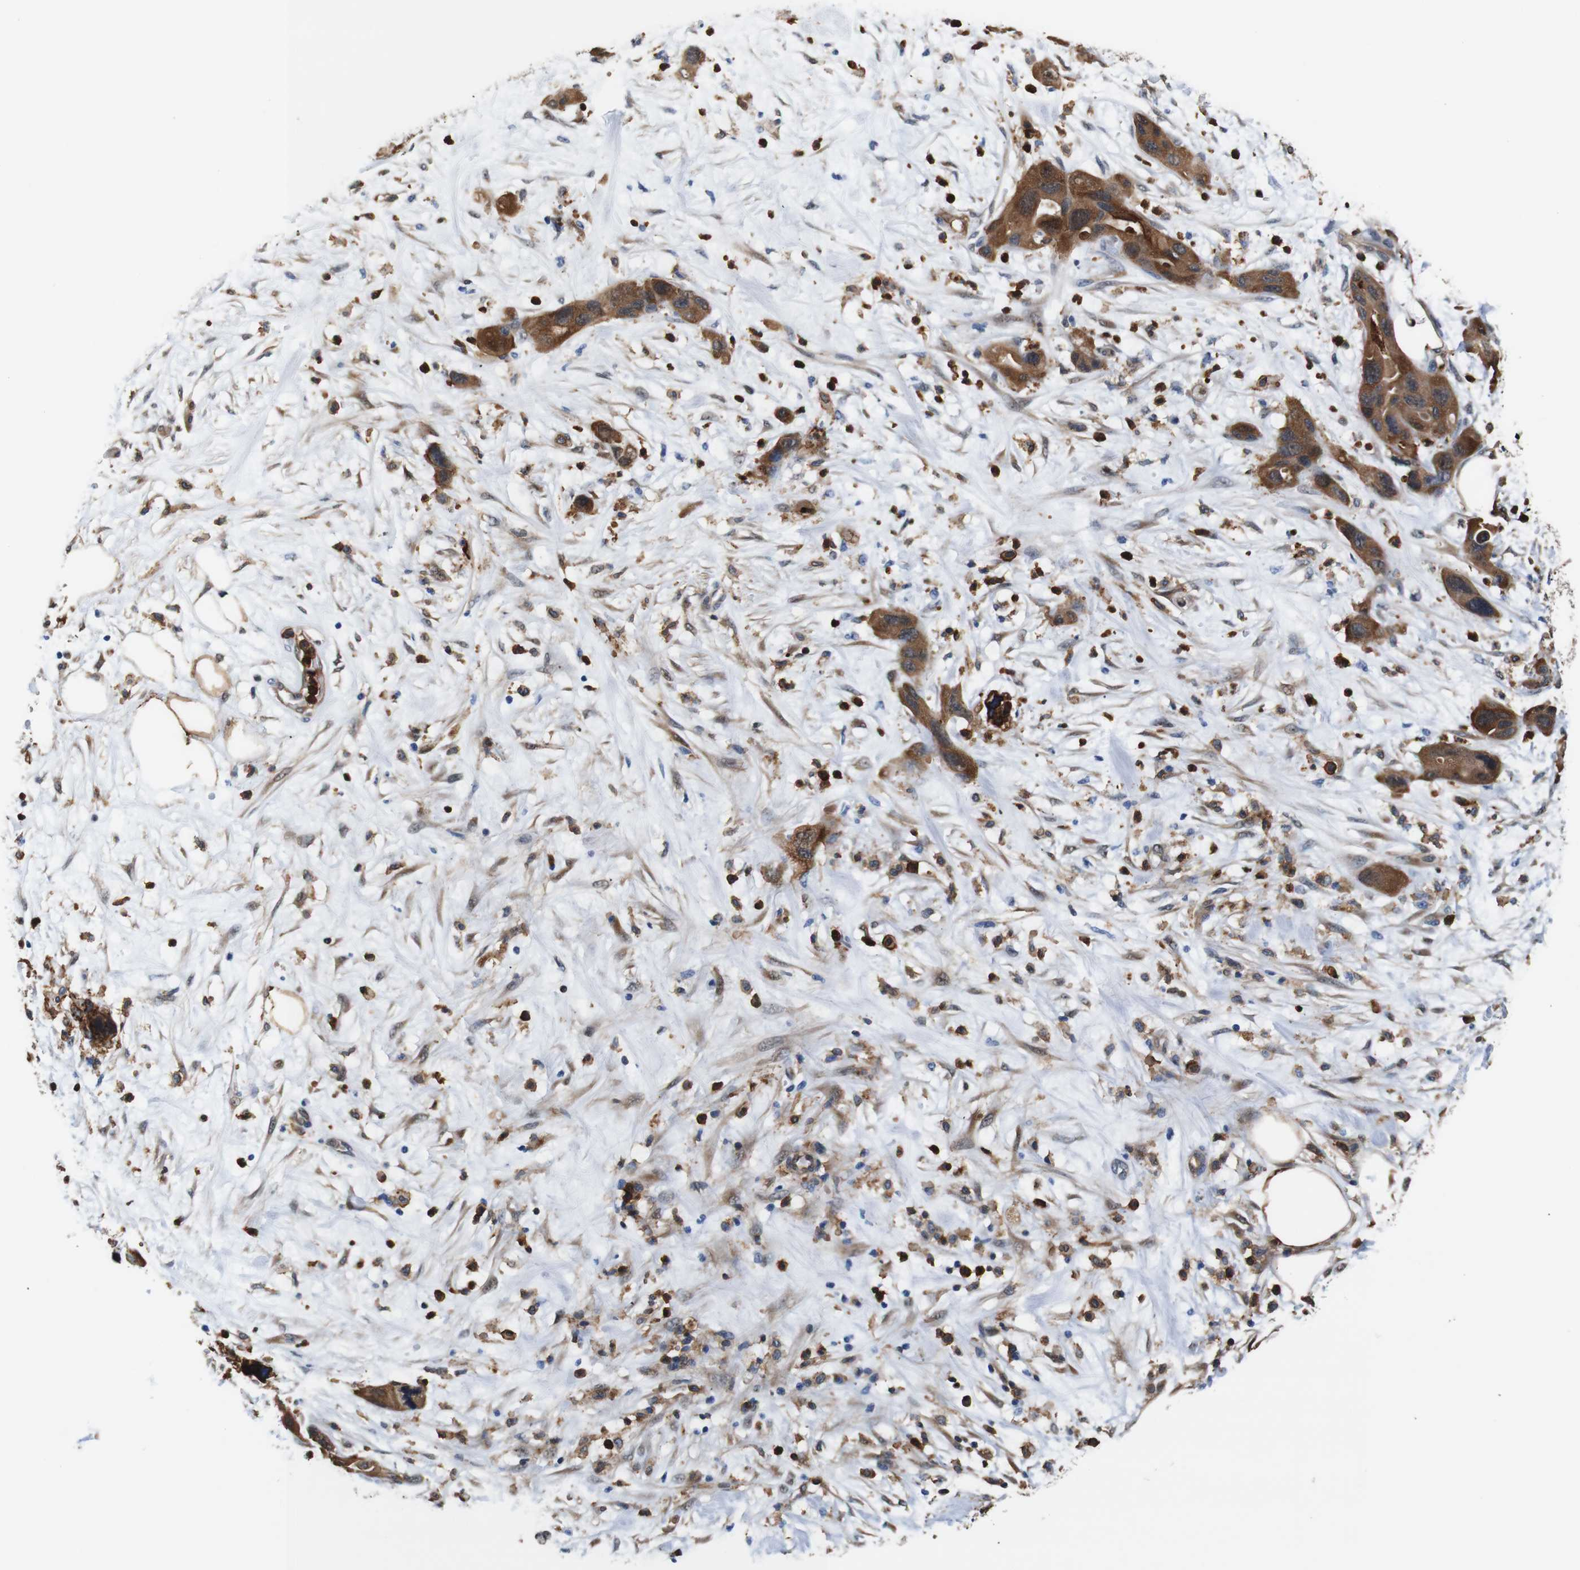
{"staining": {"intensity": "moderate", "quantity": ">75%", "location": "cytoplasmic/membranous,nuclear"}, "tissue": "pancreatic cancer", "cell_type": "Tumor cells", "image_type": "cancer", "snomed": [{"axis": "morphology", "description": "Adenocarcinoma, NOS"}, {"axis": "topography", "description": "Pancreas"}], "caption": "This is an image of immunohistochemistry (IHC) staining of adenocarcinoma (pancreatic), which shows moderate expression in the cytoplasmic/membranous and nuclear of tumor cells.", "gene": "ANXA1", "patient": {"sex": "female", "age": 71}}